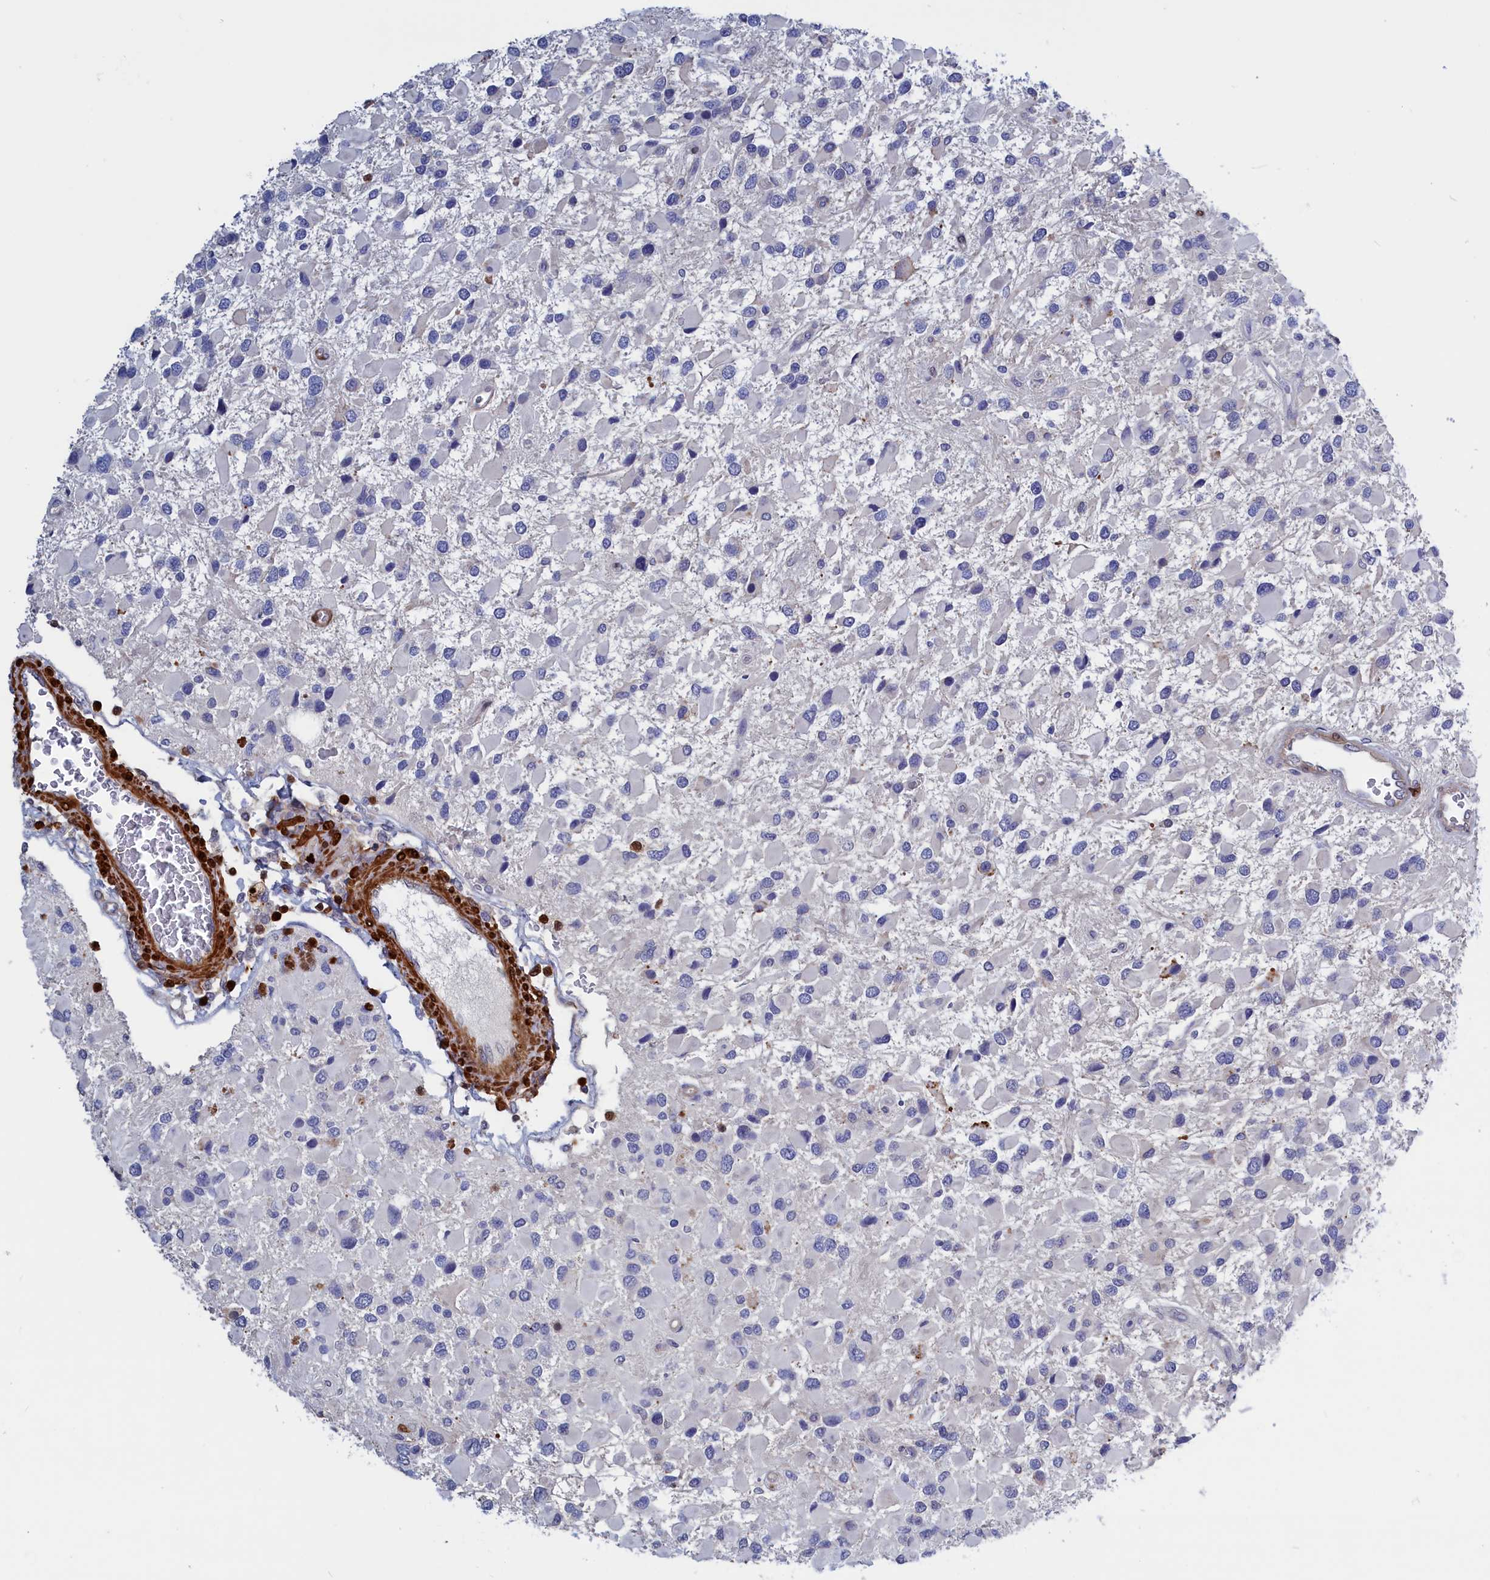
{"staining": {"intensity": "negative", "quantity": "none", "location": "none"}, "tissue": "glioma", "cell_type": "Tumor cells", "image_type": "cancer", "snomed": [{"axis": "morphology", "description": "Glioma, malignant, High grade"}, {"axis": "topography", "description": "Brain"}], "caption": "This histopathology image is of malignant glioma (high-grade) stained with IHC to label a protein in brown with the nuclei are counter-stained blue. There is no expression in tumor cells.", "gene": "CRIP1", "patient": {"sex": "male", "age": 53}}